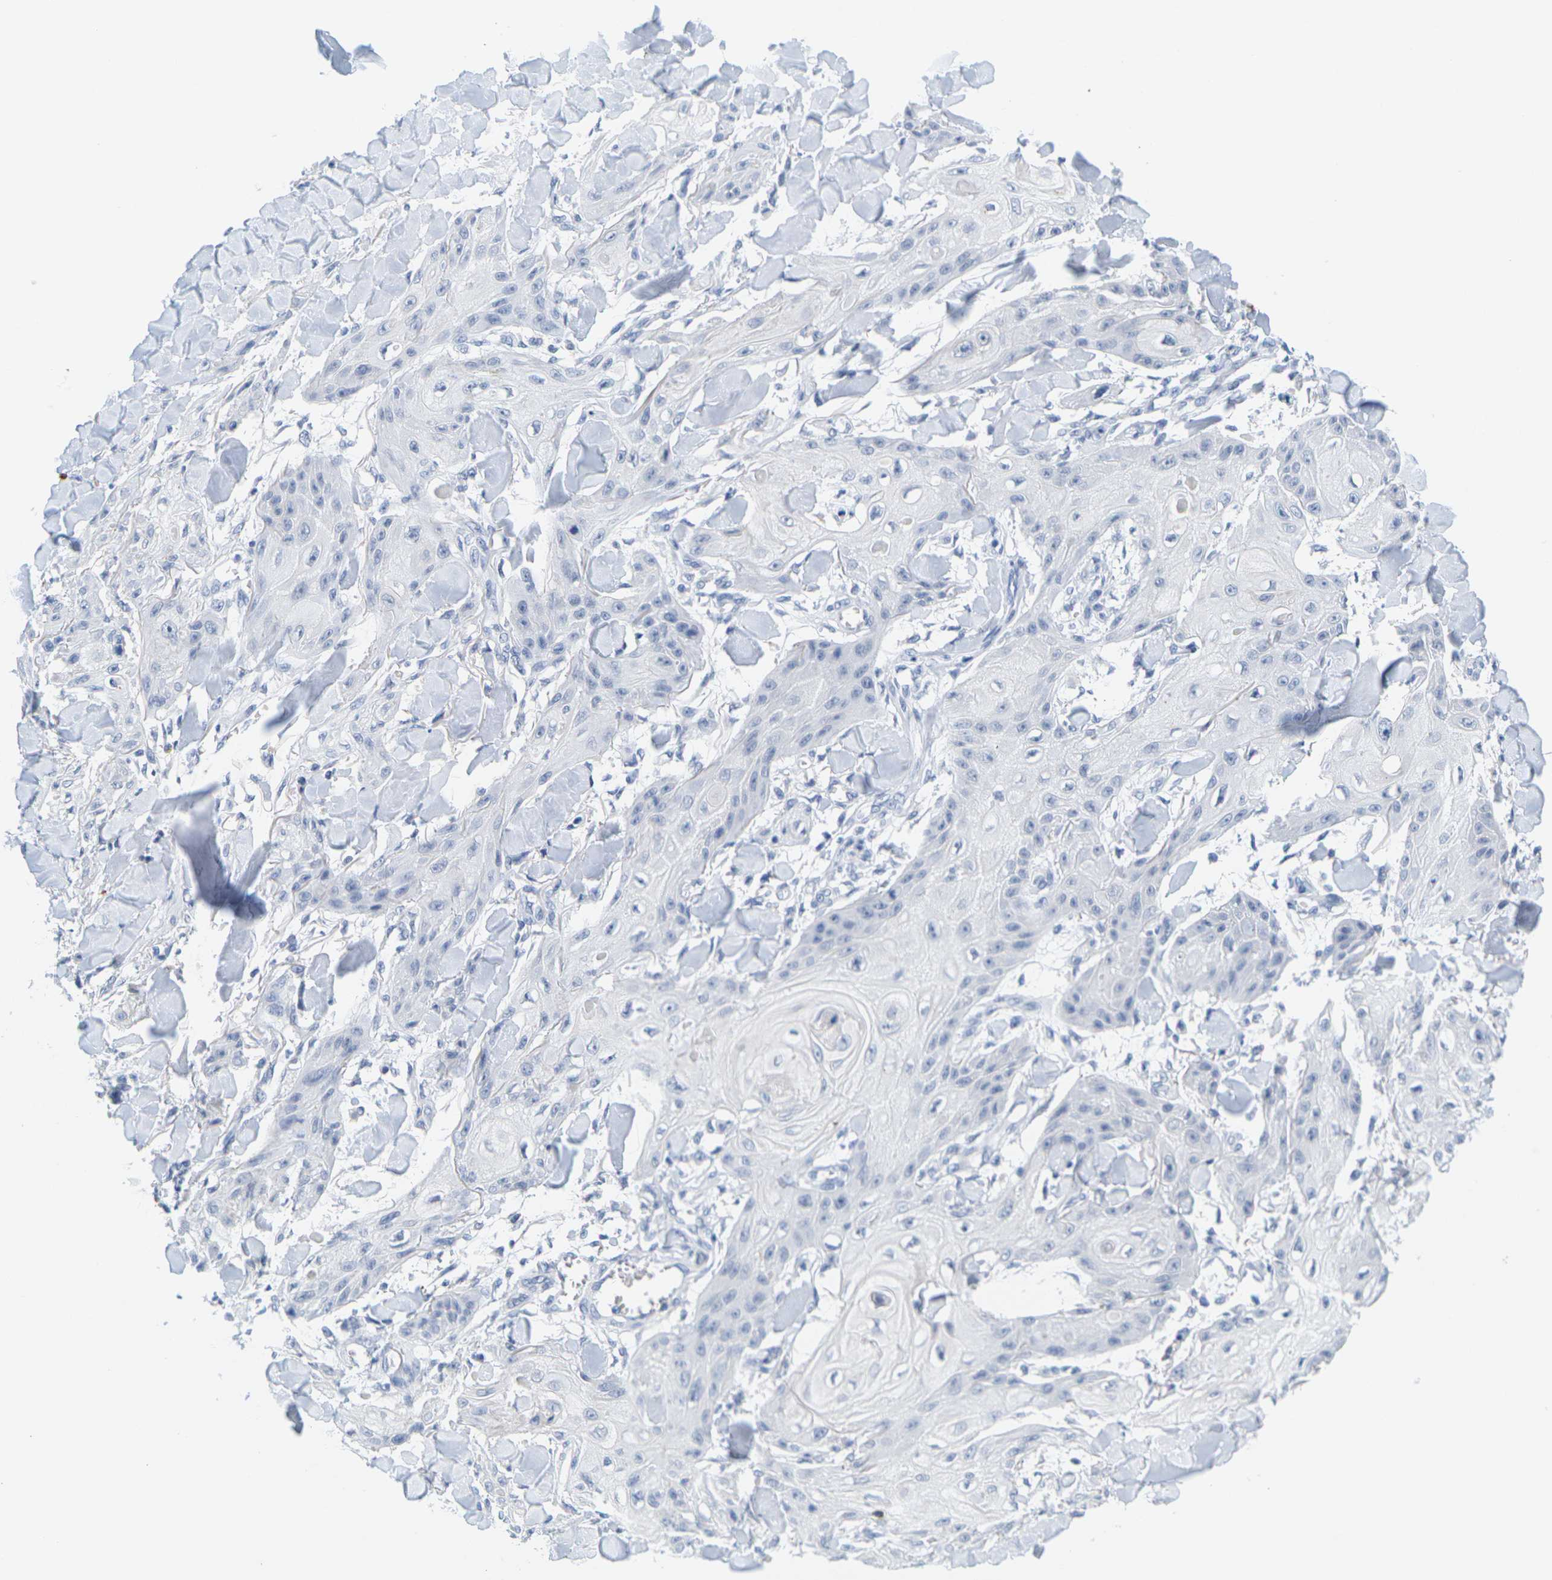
{"staining": {"intensity": "negative", "quantity": "none", "location": "none"}, "tissue": "skin cancer", "cell_type": "Tumor cells", "image_type": "cancer", "snomed": [{"axis": "morphology", "description": "Squamous cell carcinoma, NOS"}, {"axis": "topography", "description": "Skin"}], "caption": "Tumor cells show no significant protein expression in skin cancer.", "gene": "HLA-DOB", "patient": {"sex": "male", "age": 74}}